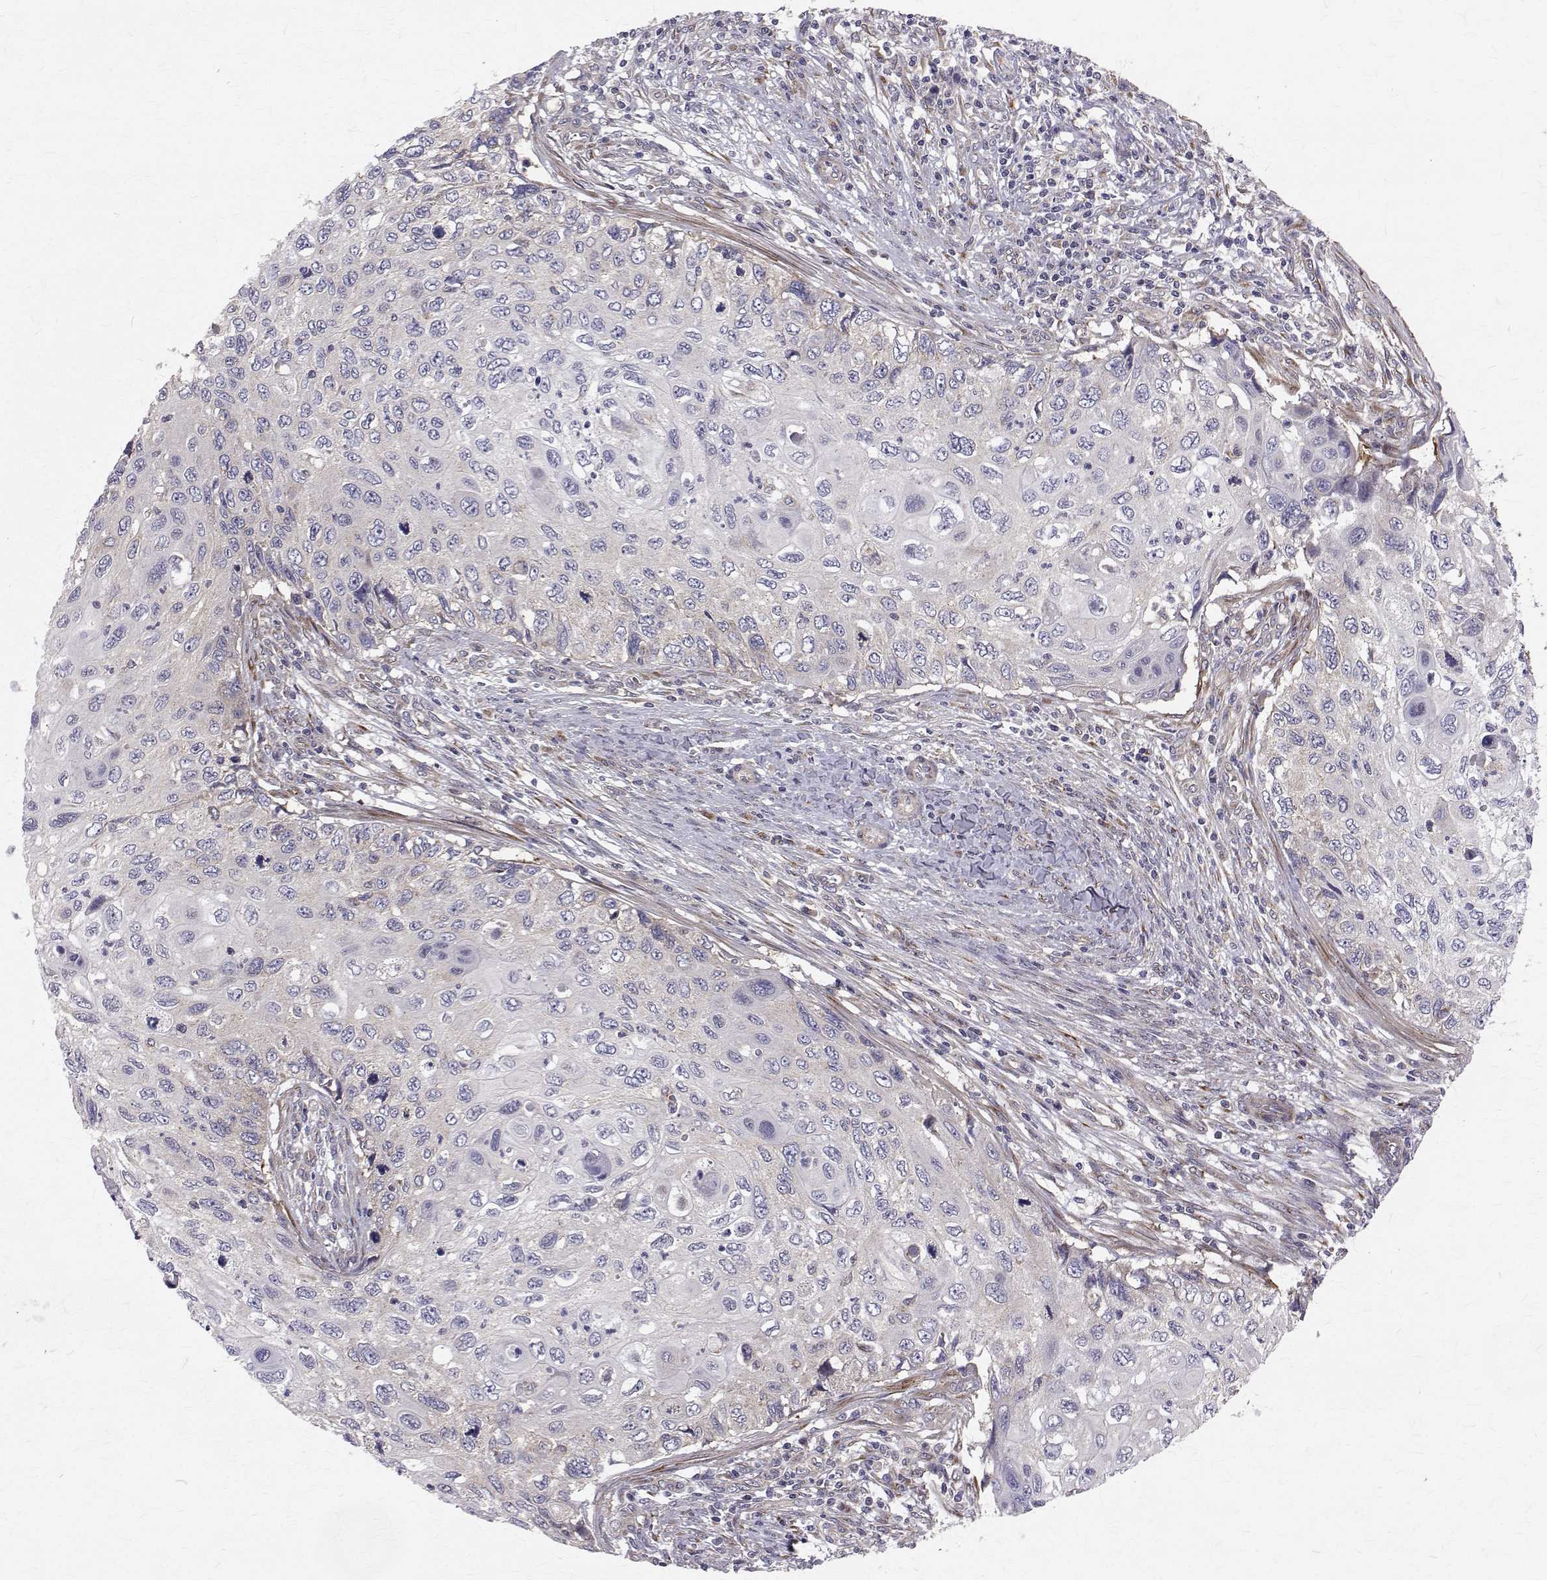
{"staining": {"intensity": "negative", "quantity": "none", "location": "none"}, "tissue": "cervical cancer", "cell_type": "Tumor cells", "image_type": "cancer", "snomed": [{"axis": "morphology", "description": "Squamous cell carcinoma, NOS"}, {"axis": "topography", "description": "Cervix"}], "caption": "Immunohistochemical staining of squamous cell carcinoma (cervical) reveals no significant expression in tumor cells. Brightfield microscopy of immunohistochemistry stained with DAB (brown) and hematoxylin (blue), captured at high magnification.", "gene": "ARFGAP1", "patient": {"sex": "female", "age": 70}}